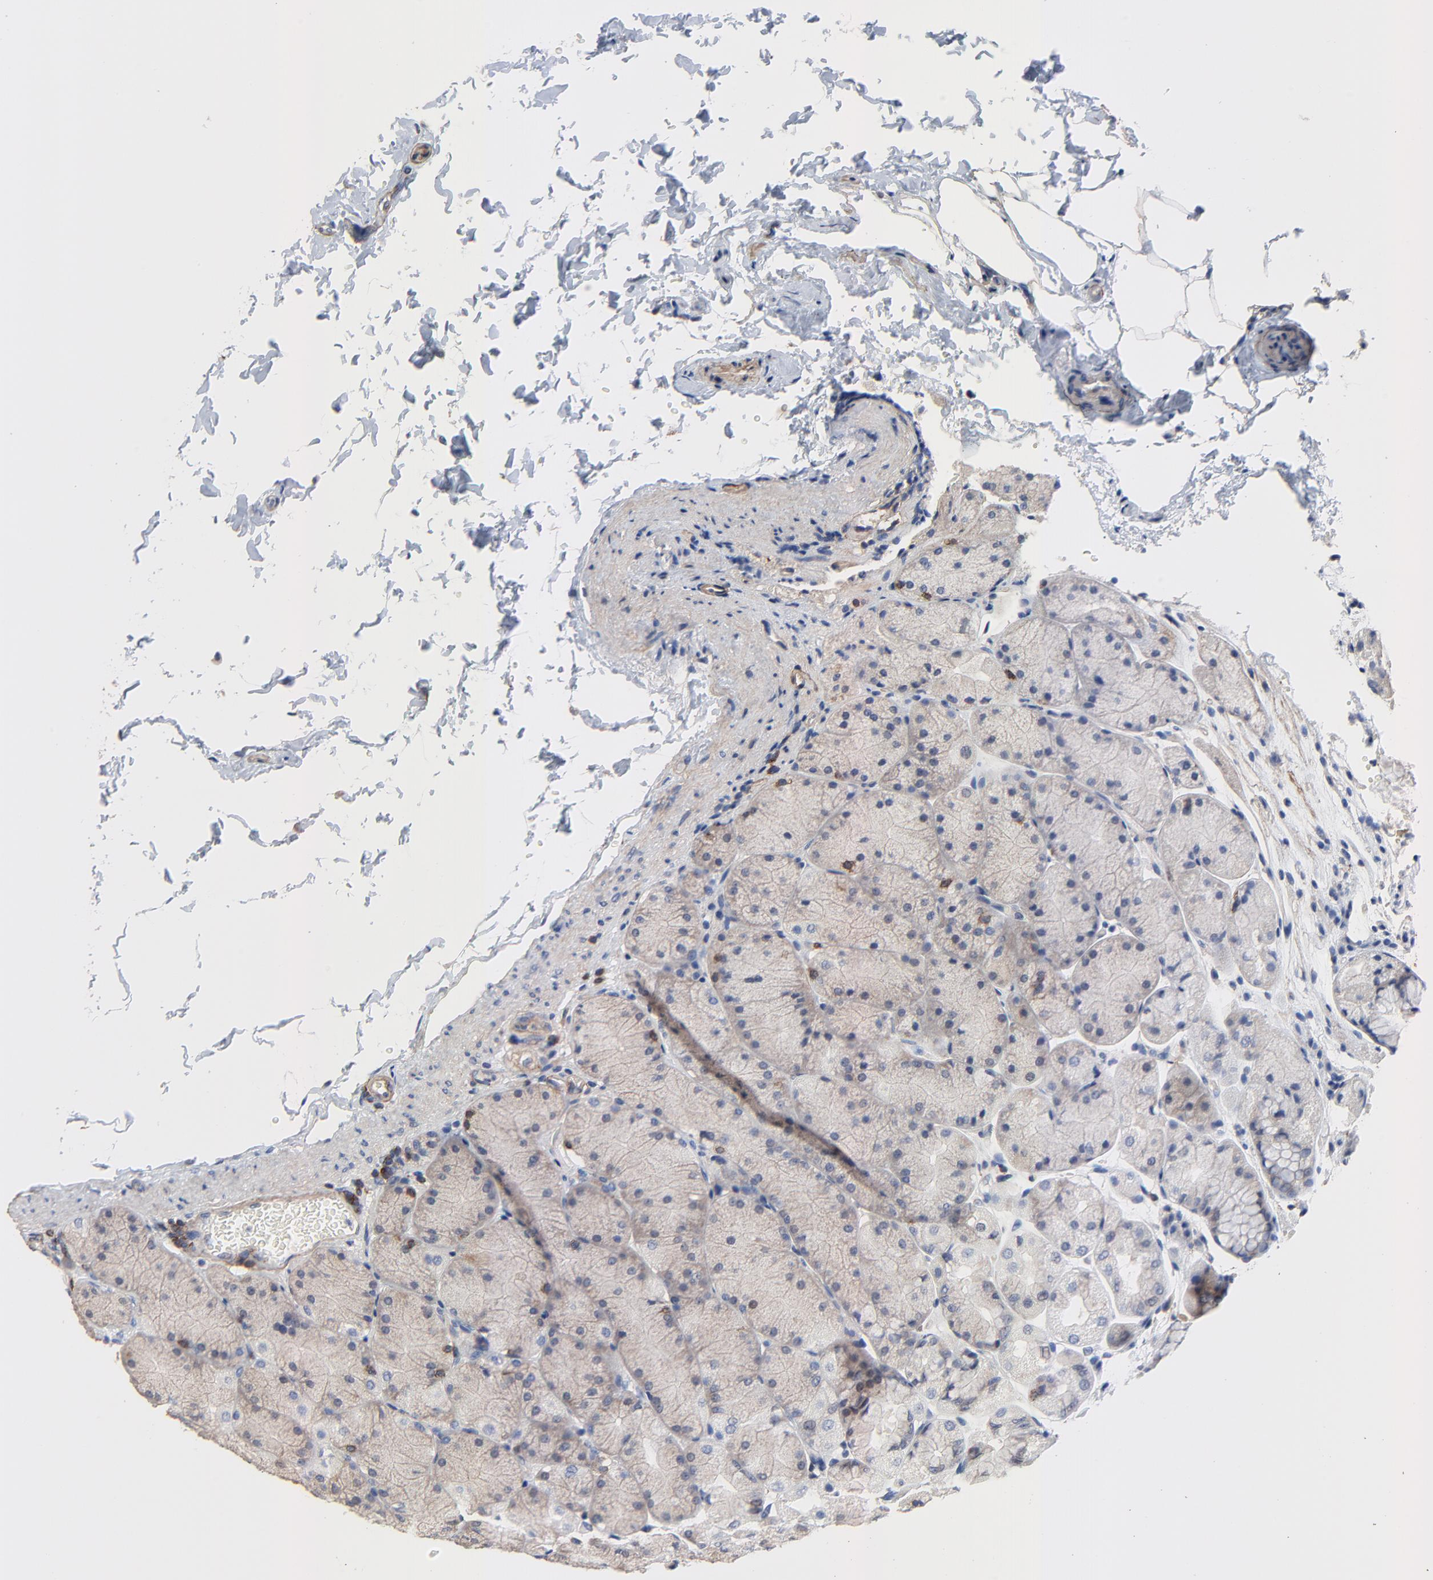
{"staining": {"intensity": "weak", "quantity": "25%-75%", "location": "cytoplasmic/membranous"}, "tissue": "stomach", "cell_type": "Glandular cells", "image_type": "normal", "snomed": [{"axis": "morphology", "description": "Normal tissue, NOS"}, {"axis": "topography", "description": "Stomach, upper"}], "caption": "Benign stomach was stained to show a protein in brown. There is low levels of weak cytoplasmic/membranous positivity in approximately 25%-75% of glandular cells.", "gene": "SKAP1", "patient": {"sex": "female", "age": 56}}